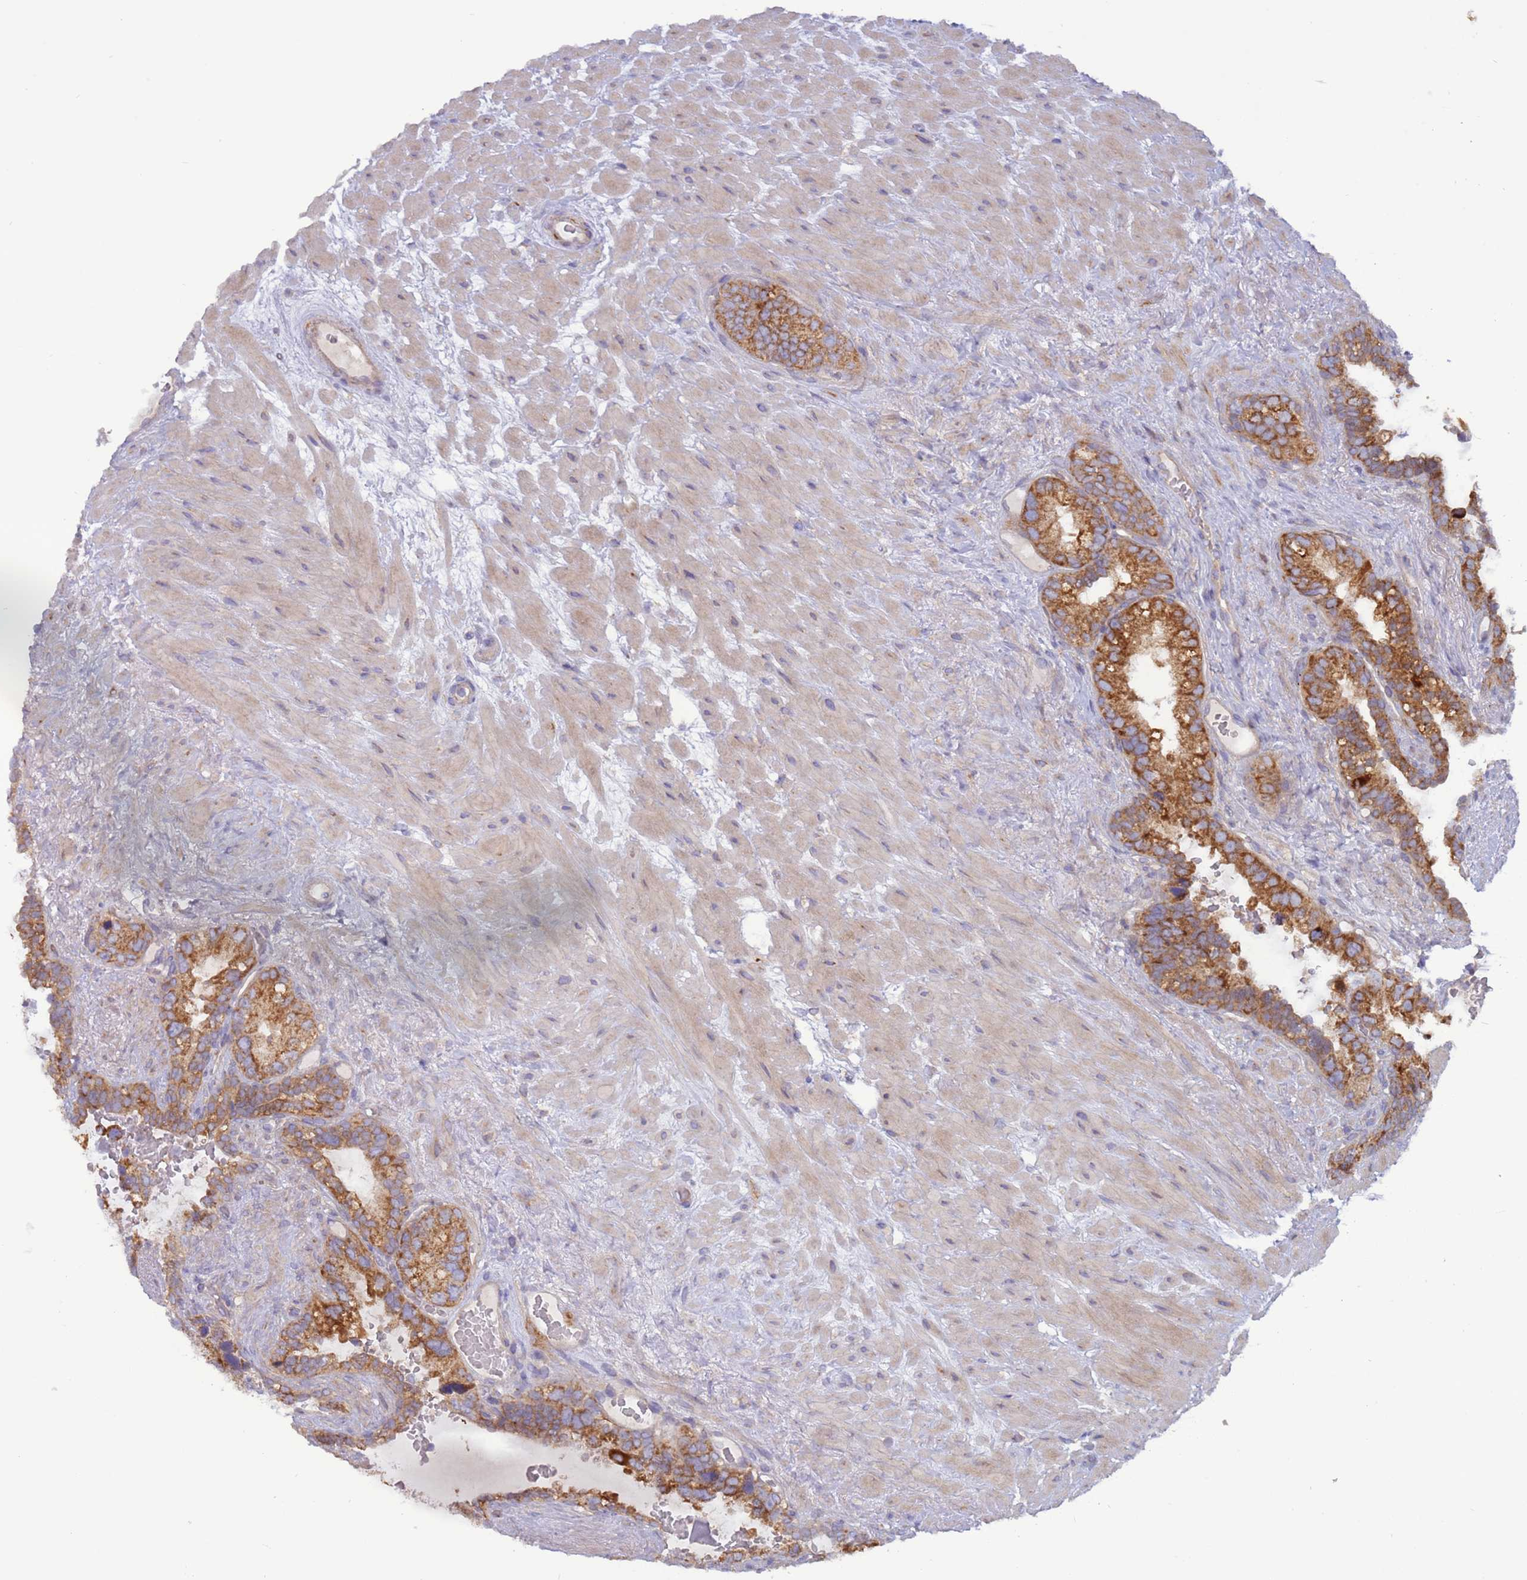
{"staining": {"intensity": "strong", "quantity": ">75%", "location": "cytoplasmic/membranous"}, "tissue": "seminal vesicle", "cell_type": "Glandular cells", "image_type": "normal", "snomed": [{"axis": "morphology", "description": "Normal tissue, NOS"}, {"axis": "topography", "description": "Seminal veicle"}], "caption": "Strong cytoplasmic/membranous positivity is identified in approximately >75% of glandular cells in normal seminal vesicle. (Brightfield microscopy of DAB IHC at high magnification).", "gene": "UQCRQ", "patient": {"sex": "male", "age": 80}}